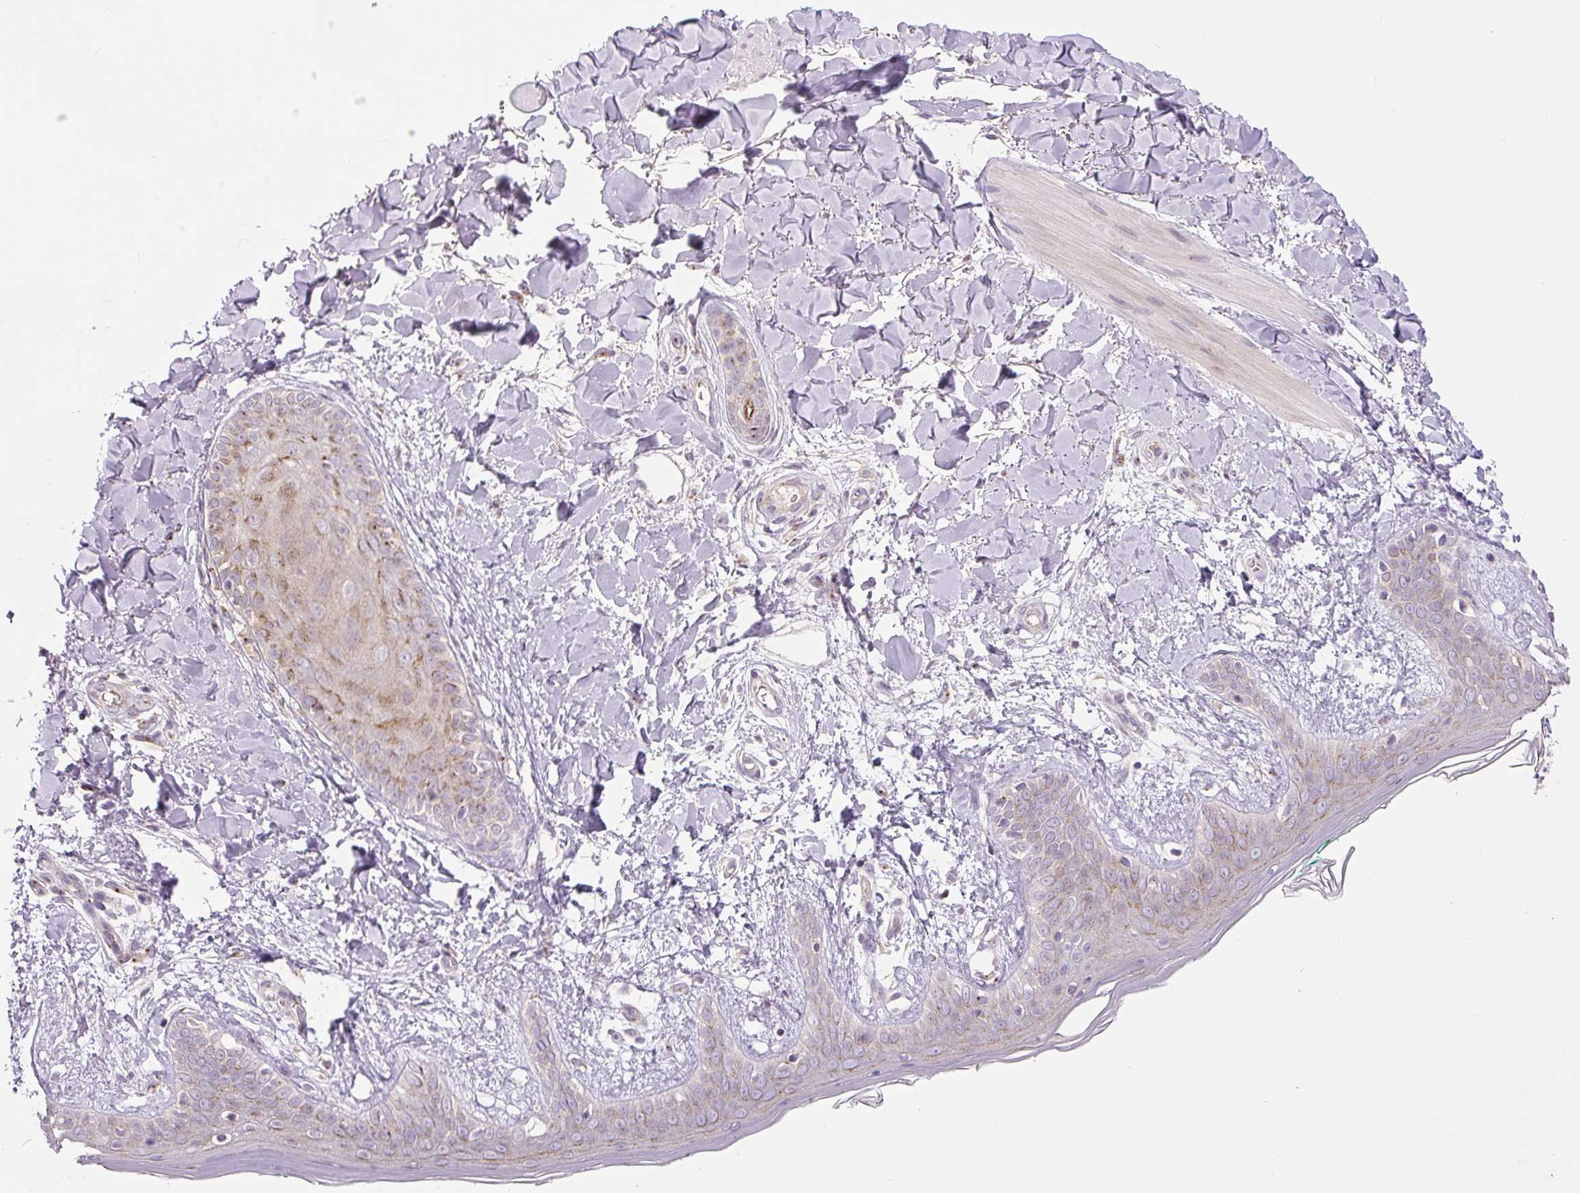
{"staining": {"intensity": "negative", "quantity": "none", "location": "none"}, "tissue": "skin", "cell_type": "Fibroblasts", "image_type": "normal", "snomed": [{"axis": "morphology", "description": "Normal tissue, NOS"}, {"axis": "topography", "description": "Skin"}], "caption": "The photomicrograph displays no significant expression in fibroblasts of skin.", "gene": "PCM1", "patient": {"sex": "female", "age": 34}}